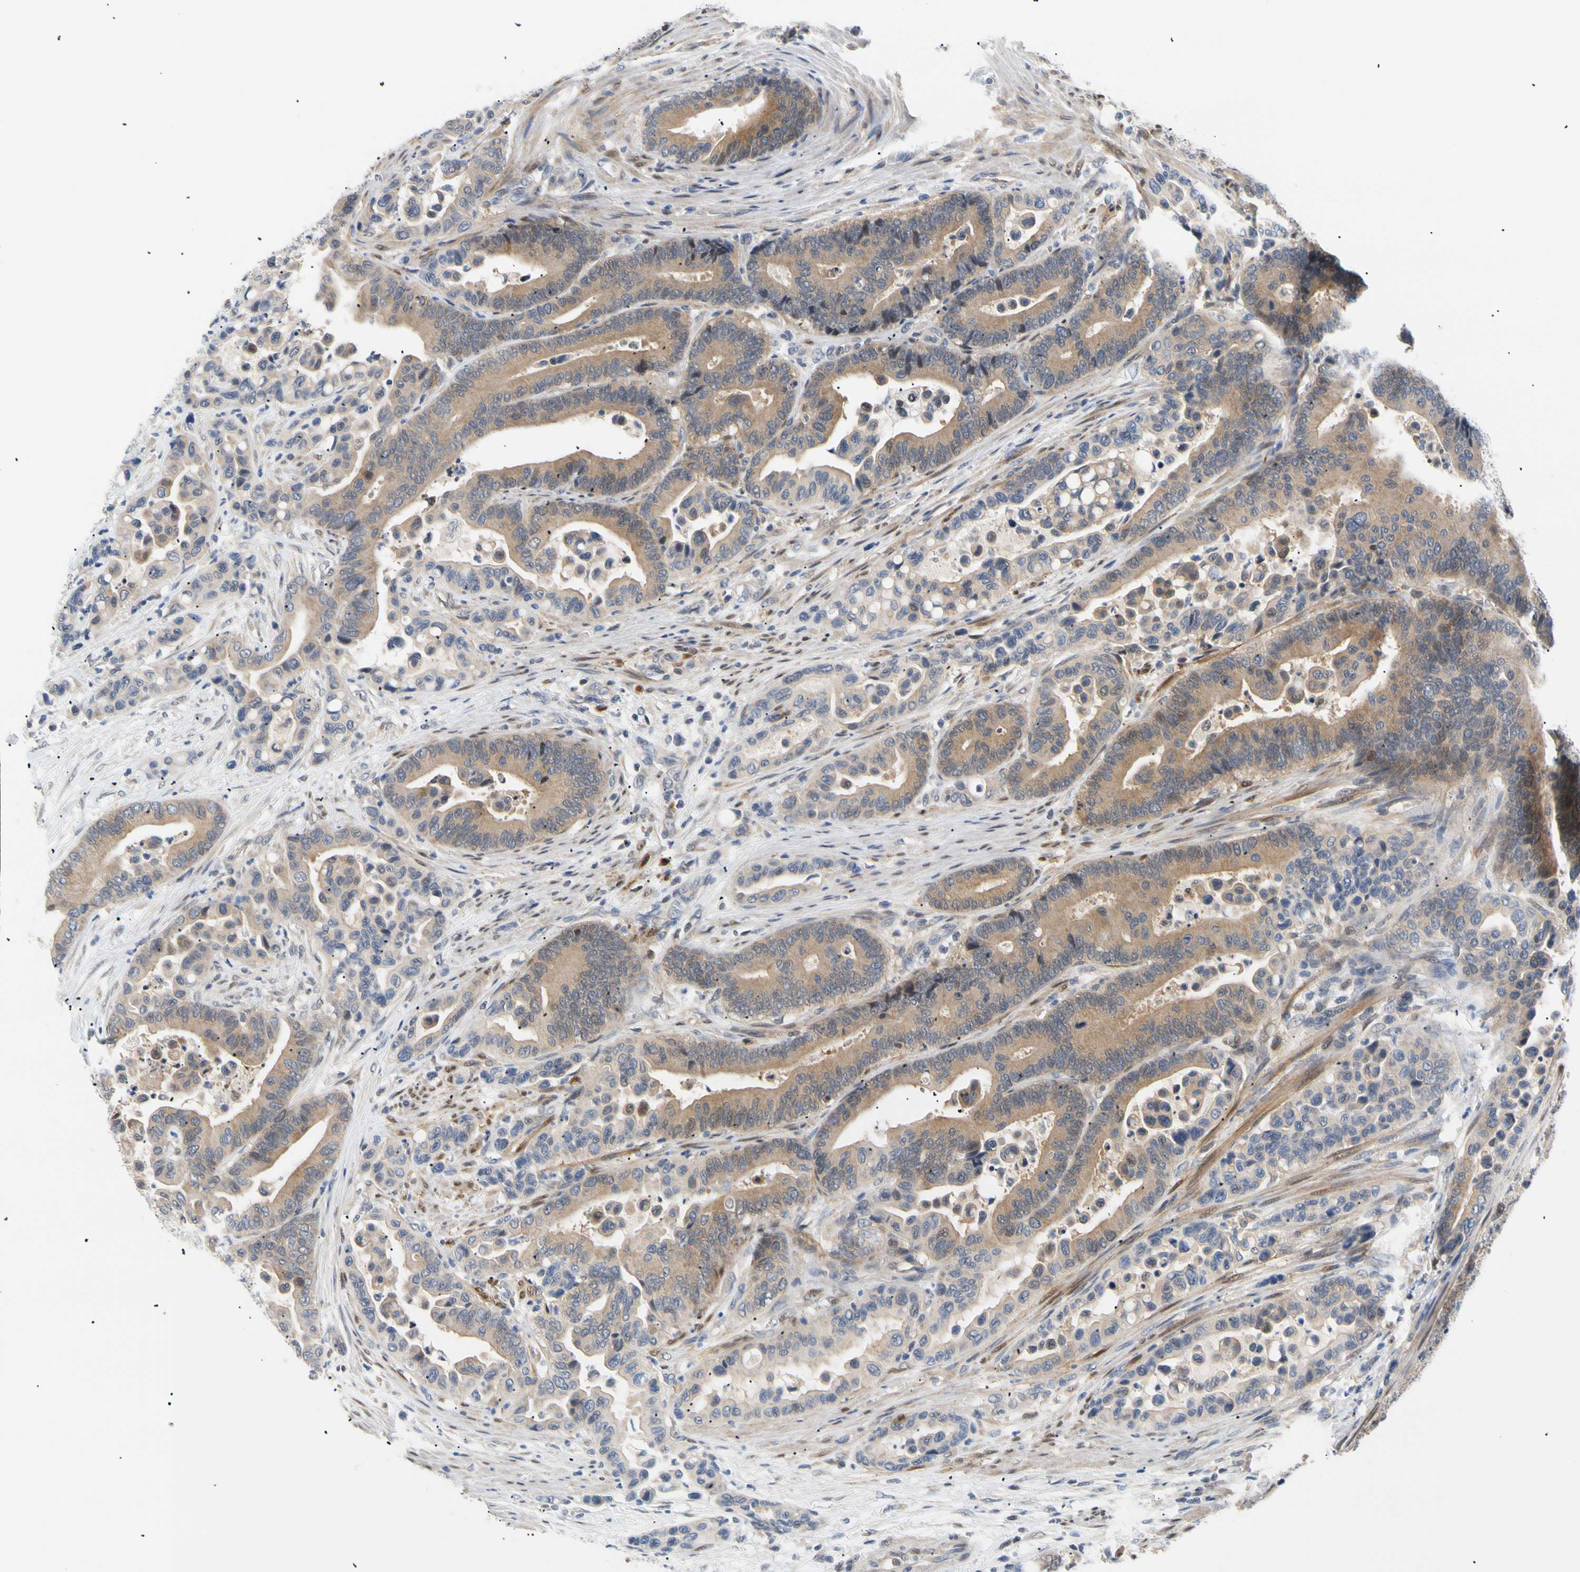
{"staining": {"intensity": "moderate", "quantity": ">75%", "location": "cytoplasmic/membranous"}, "tissue": "colorectal cancer", "cell_type": "Tumor cells", "image_type": "cancer", "snomed": [{"axis": "morphology", "description": "Normal tissue, NOS"}, {"axis": "morphology", "description": "Adenocarcinoma, NOS"}, {"axis": "topography", "description": "Colon"}], "caption": "Immunohistochemistry of colorectal cancer (adenocarcinoma) demonstrates medium levels of moderate cytoplasmic/membranous positivity in about >75% of tumor cells.", "gene": "SEC23B", "patient": {"sex": "male", "age": 82}}